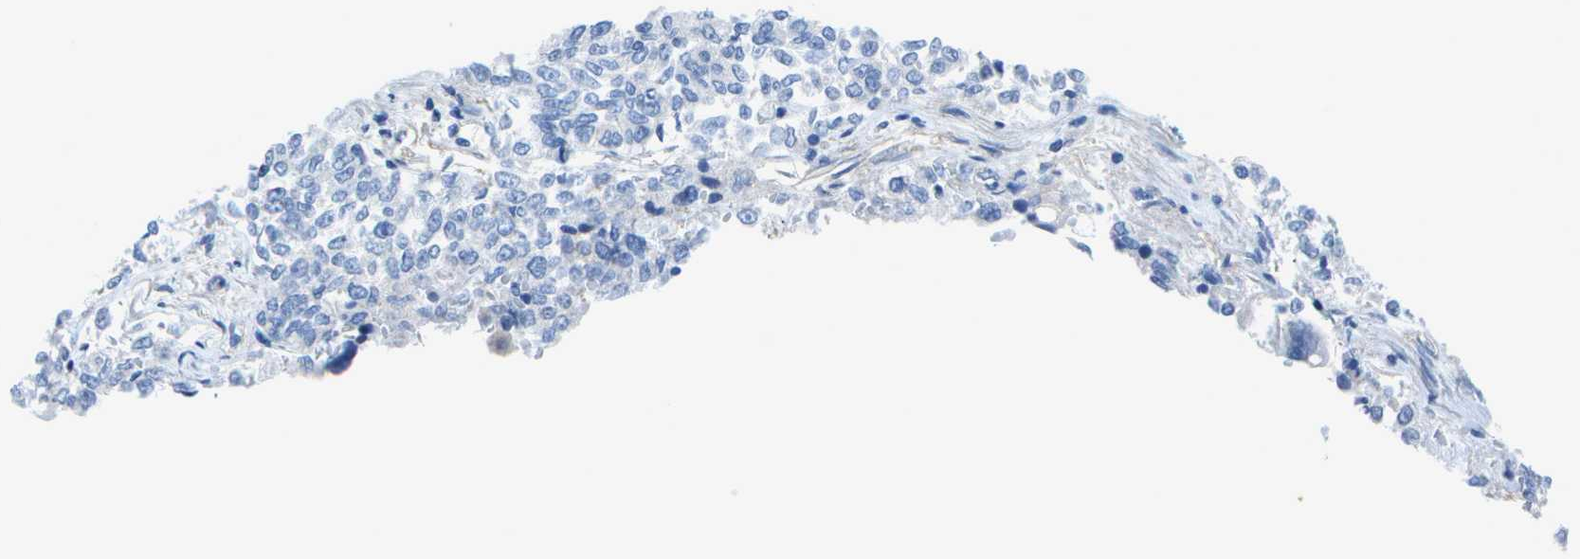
{"staining": {"intensity": "negative", "quantity": "none", "location": "none"}, "tissue": "lung cancer", "cell_type": "Tumor cells", "image_type": "cancer", "snomed": [{"axis": "morphology", "description": "Adenocarcinoma, NOS"}, {"axis": "topography", "description": "Lung"}], "caption": "This is a micrograph of IHC staining of adenocarcinoma (lung), which shows no staining in tumor cells. (DAB (3,3'-diaminobenzidine) immunohistochemistry with hematoxylin counter stain).", "gene": "DCT", "patient": {"sex": "male", "age": 84}}